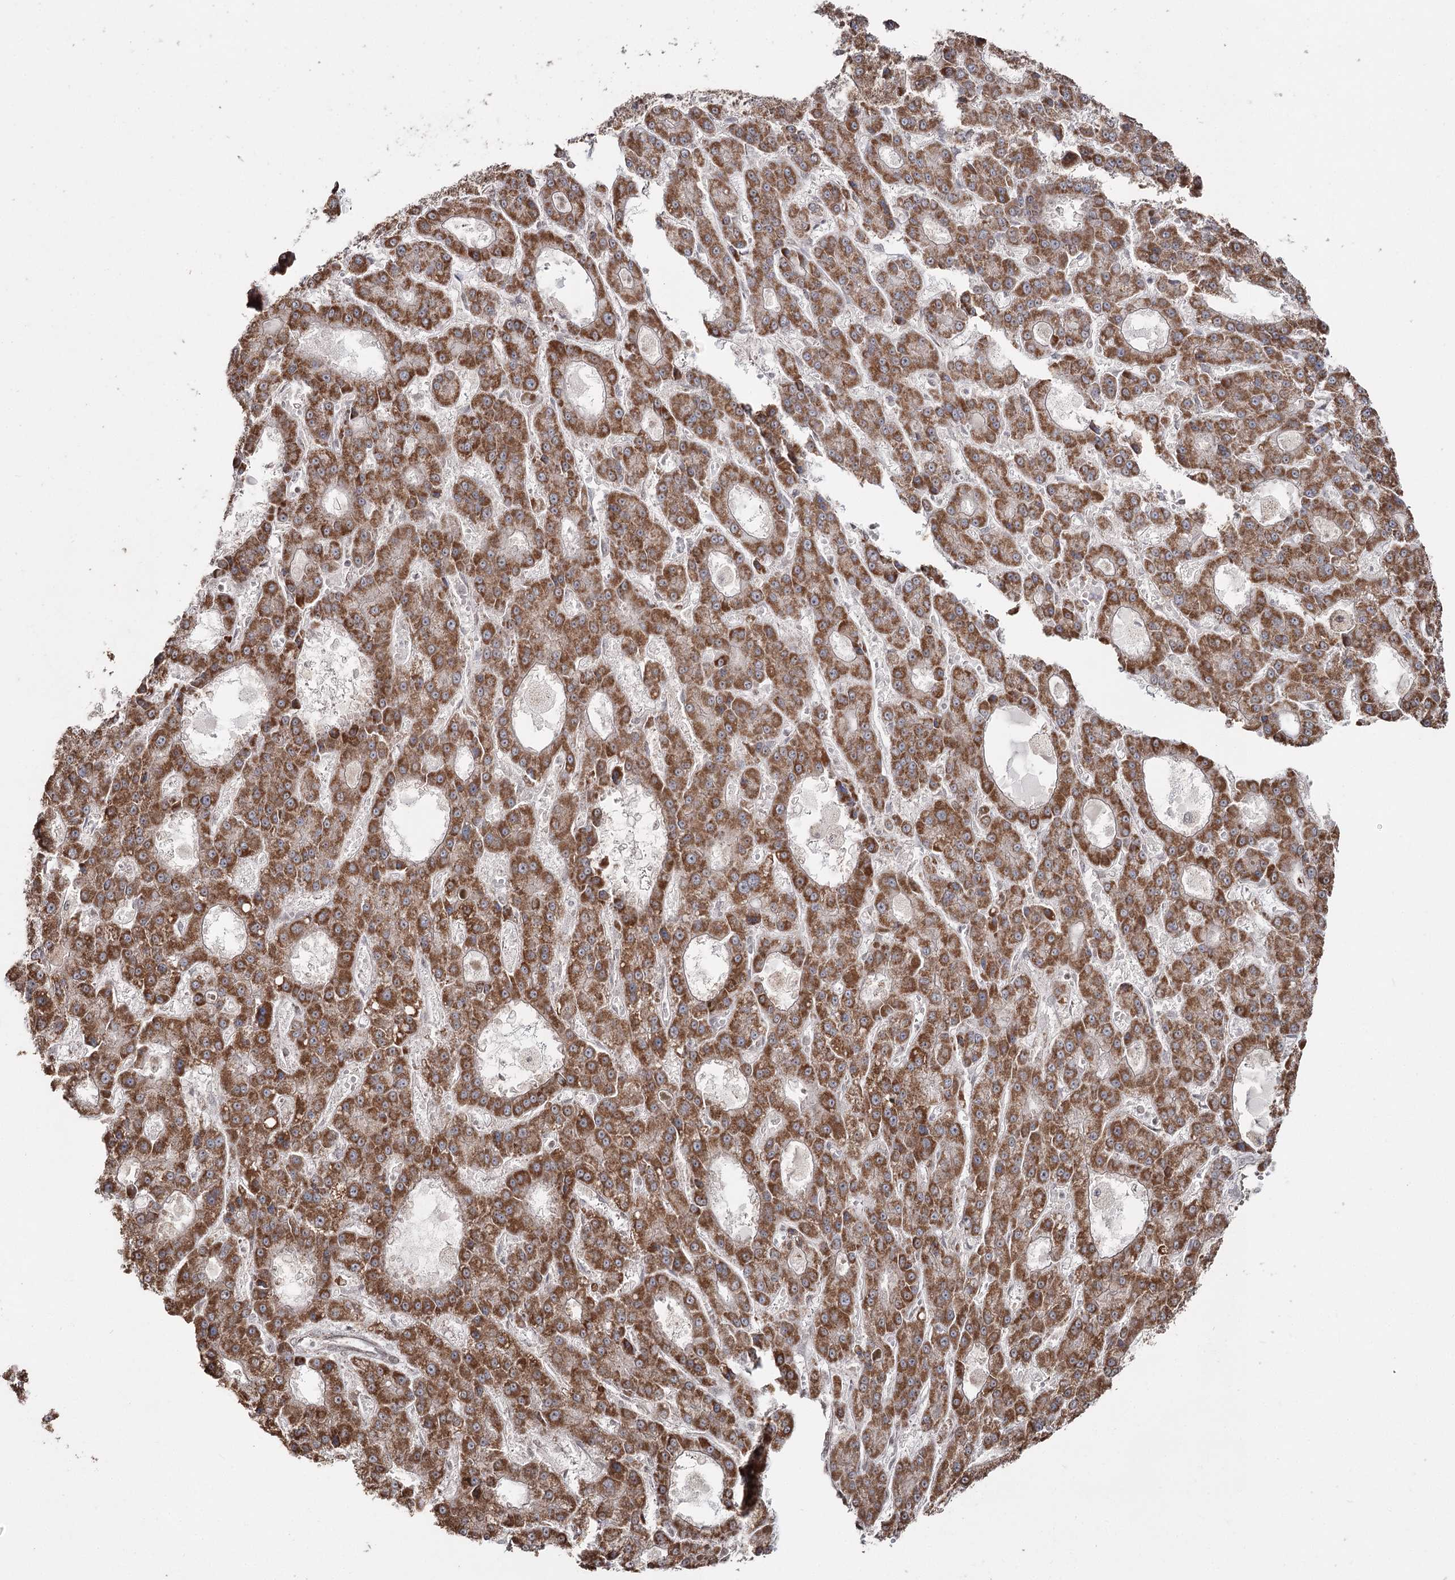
{"staining": {"intensity": "moderate", "quantity": ">75%", "location": "cytoplasmic/membranous"}, "tissue": "liver cancer", "cell_type": "Tumor cells", "image_type": "cancer", "snomed": [{"axis": "morphology", "description": "Carcinoma, Hepatocellular, NOS"}, {"axis": "topography", "description": "Liver"}], "caption": "Immunohistochemical staining of human hepatocellular carcinoma (liver) shows medium levels of moderate cytoplasmic/membranous protein expression in about >75% of tumor cells.", "gene": "PDHX", "patient": {"sex": "male", "age": 70}}